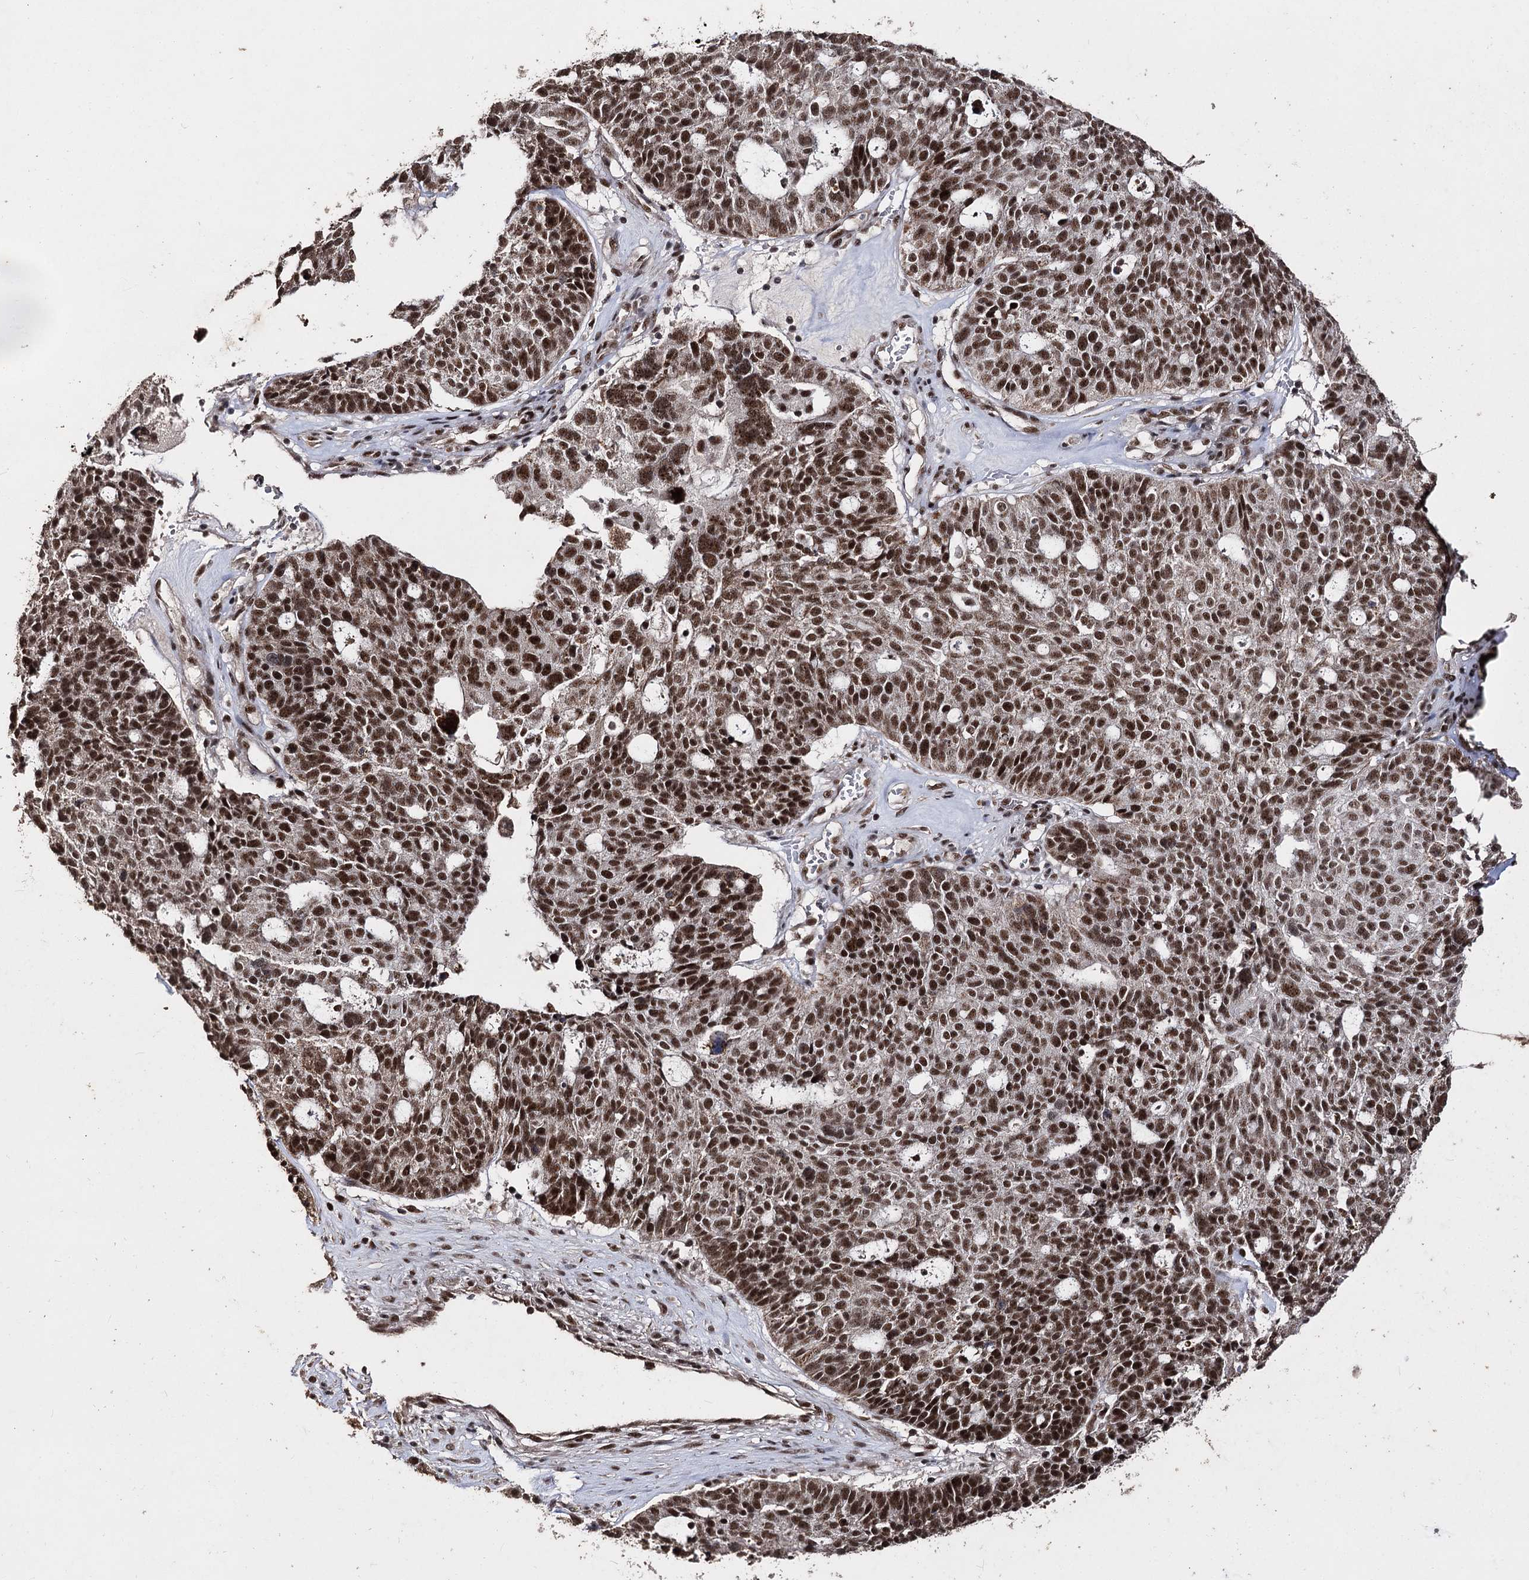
{"staining": {"intensity": "strong", "quantity": ">75%", "location": "nuclear"}, "tissue": "ovarian cancer", "cell_type": "Tumor cells", "image_type": "cancer", "snomed": [{"axis": "morphology", "description": "Cystadenocarcinoma, serous, NOS"}, {"axis": "topography", "description": "Ovary"}], "caption": "This is an image of immunohistochemistry (IHC) staining of ovarian cancer, which shows strong staining in the nuclear of tumor cells.", "gene": "U2SURP", "patient": {"sex": "female", "age": 59}}